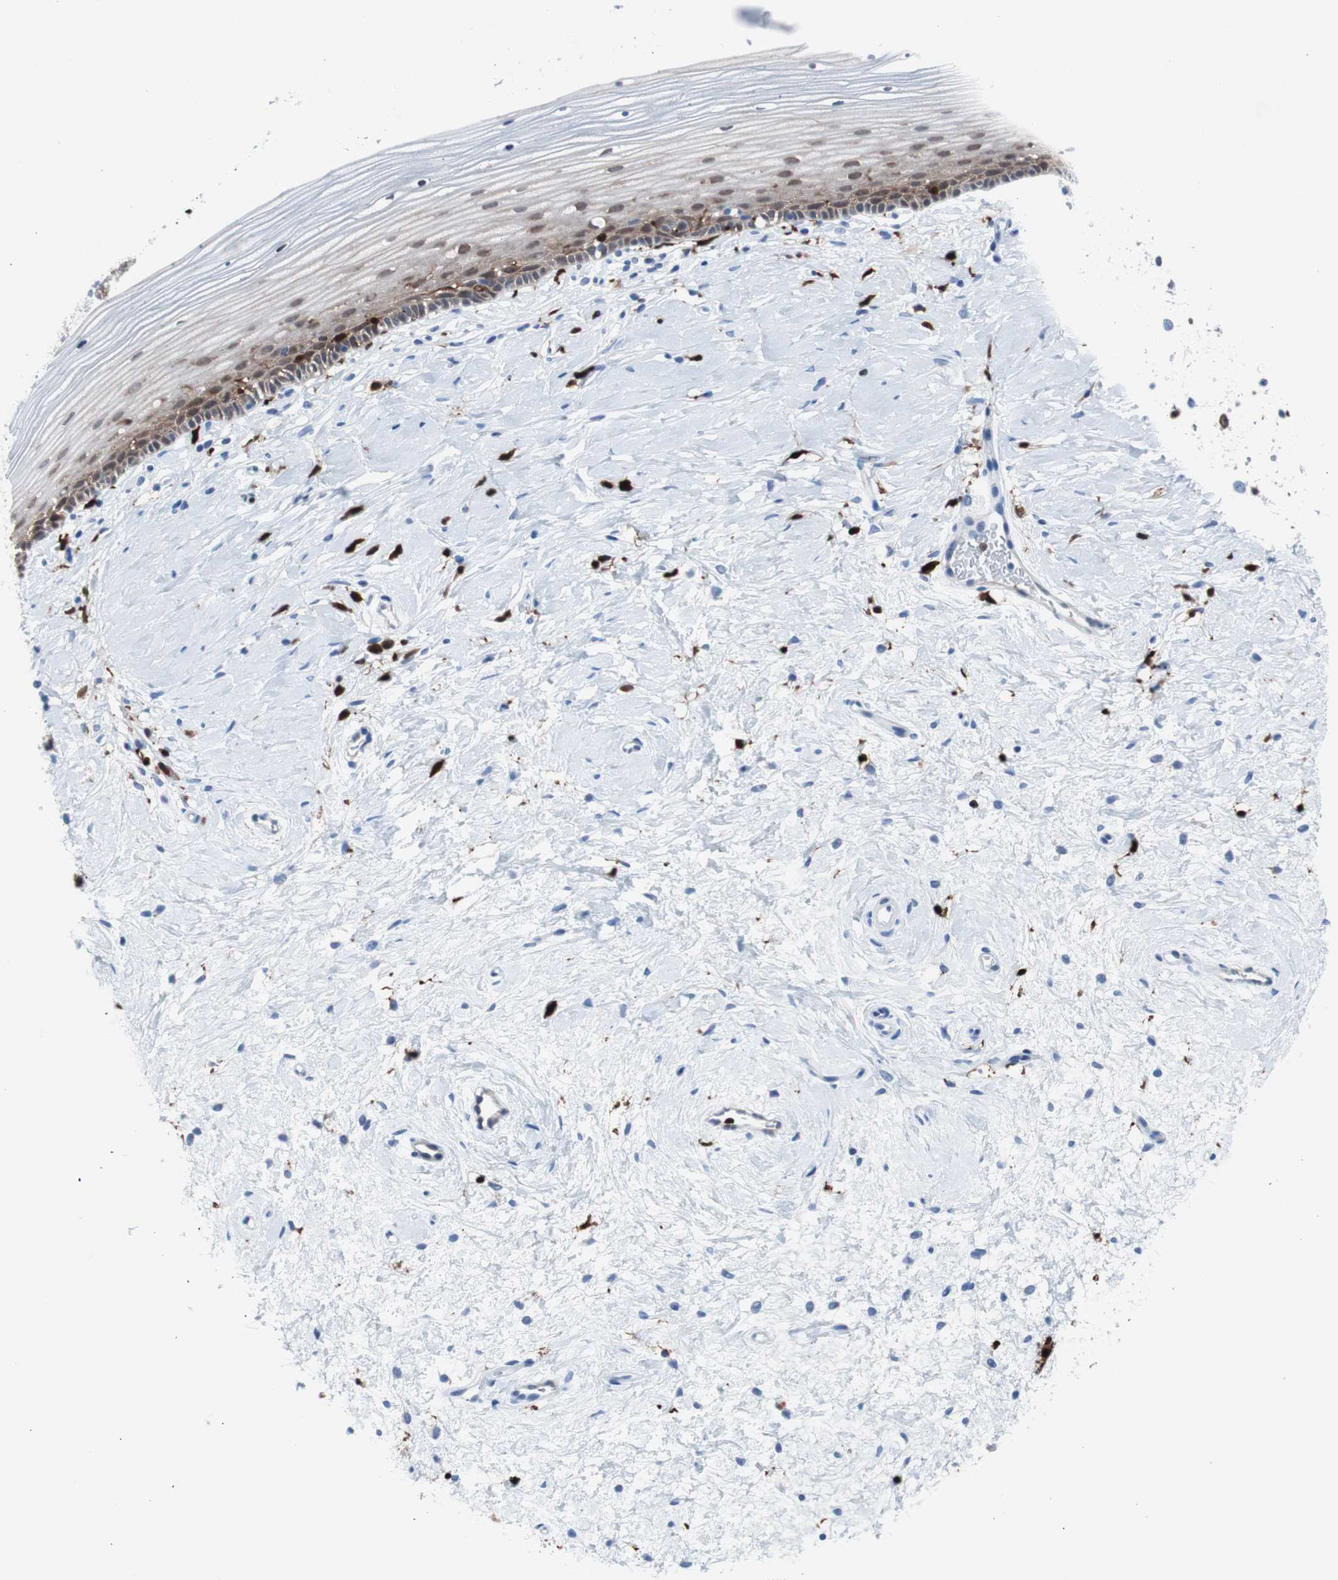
{"staining": {"intensity": "moderate", "quantity": ">75%", "location": "cytoplasmic/membranous"}, "tissue": "cervix", "cell_type": "Glandular cells", "image_type": "normal", "snomed": [{"axis": "morphology", "description": "Normal tissue, NOS"}, {"axis": "topography", "description": "Cervix"}], "caption": "A brown stain labels moderate cytoplasmic/membranous expression of a protein in glandular cells of benign human cervix. (Stains: DAB in brown, nuclei in blue, Microscopy: brightfield microscopy at high magnification).", "gene": "SYK", "patient": {"sex": "female", "age": 39}}